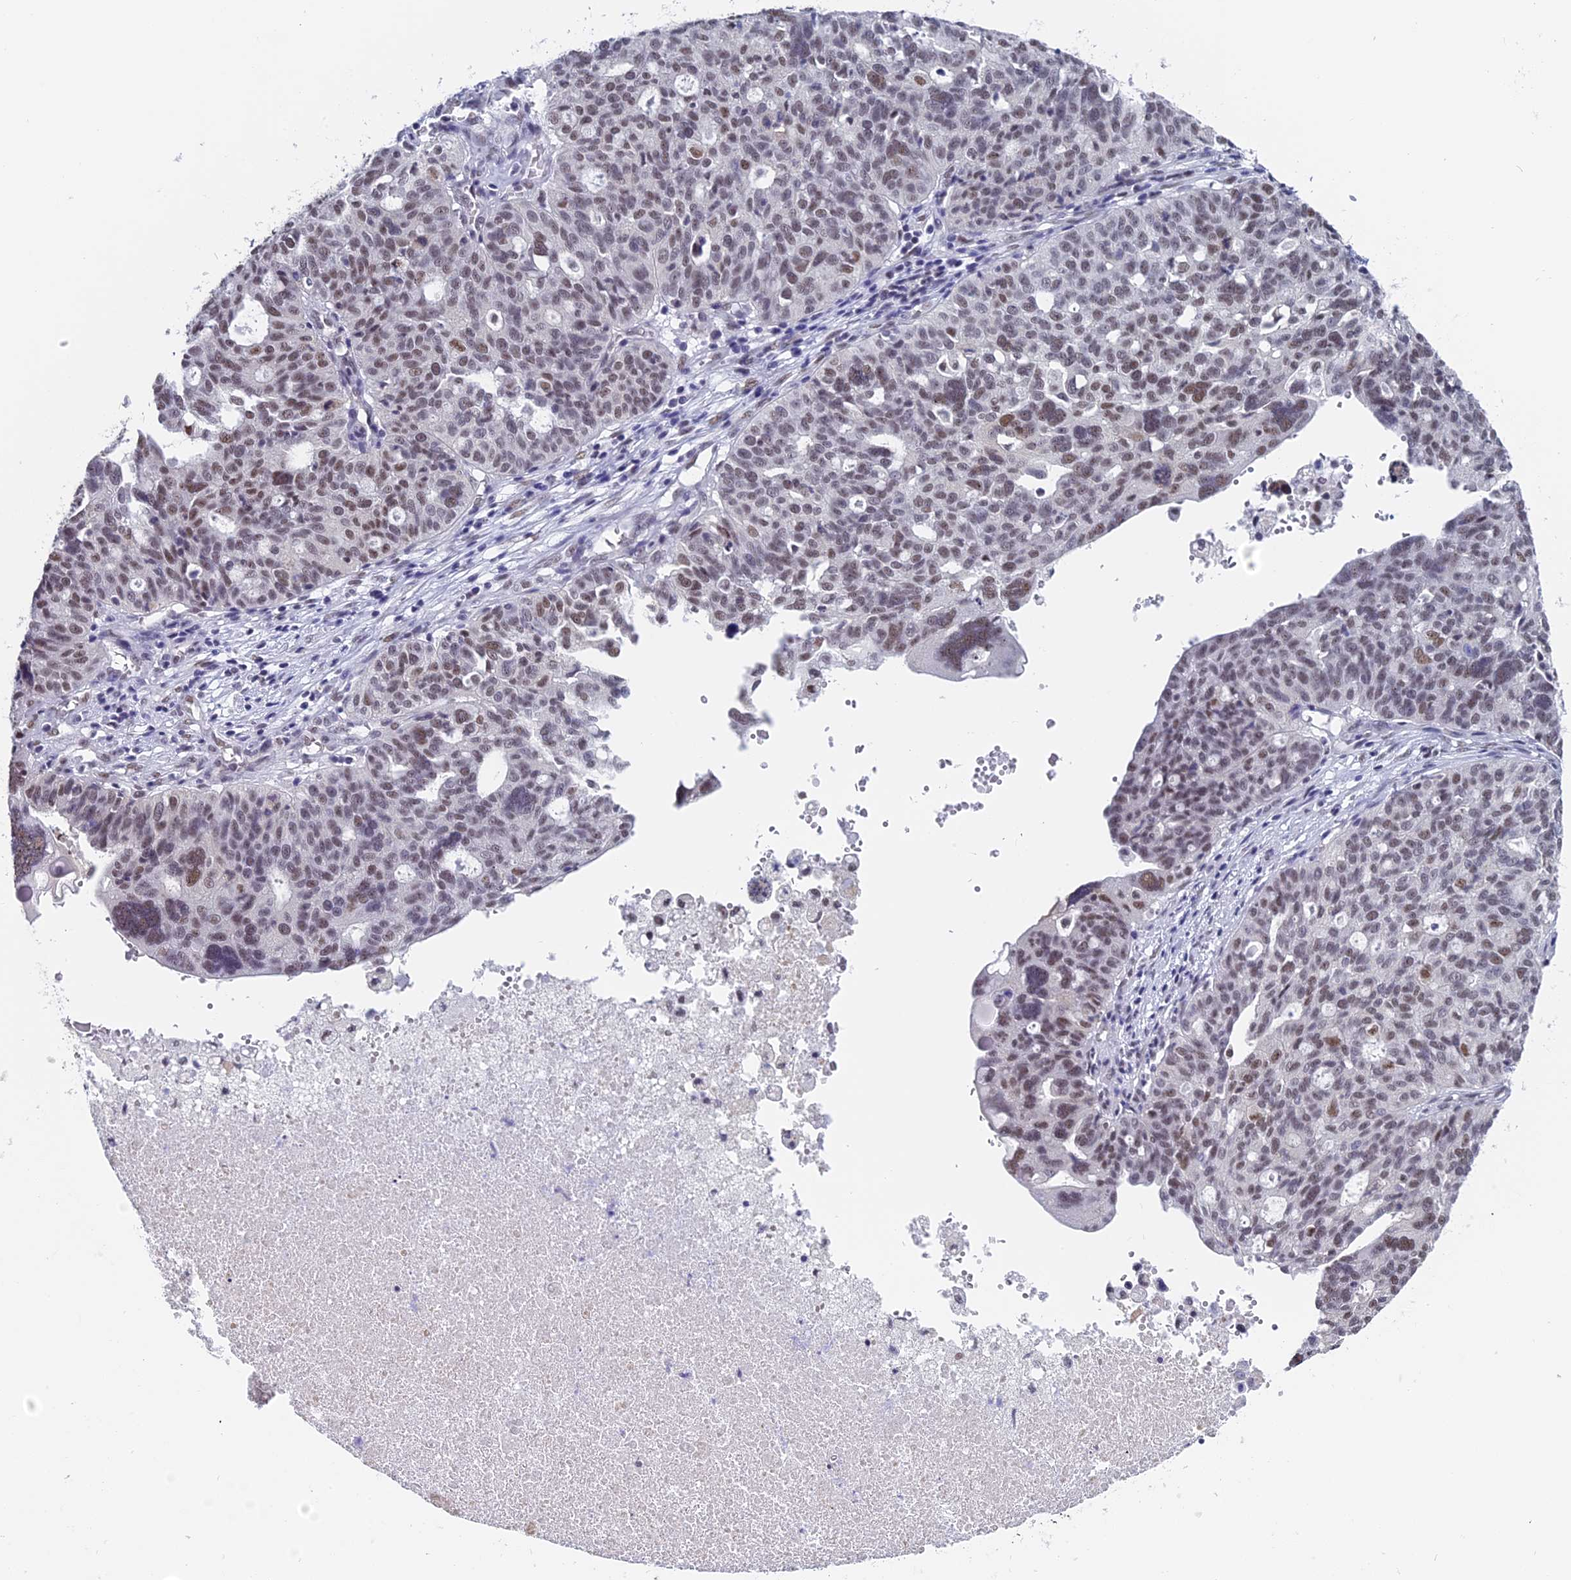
{"staining": {"intensity": "moderate", "quantity": "25%-75%", "location": "nuclear"}, "tissue": "ovarian cancer", "cell_type": "Tumor cells", "image_type": "cancer", "snomed": [{"axis": "morphology", "description": "Cystadenocarcinoma, serous, NOS"}, {"axis": "topography", "description": "Ovary"}], "caption": "A high-resolution micrograph shows immunohistochemistry (IHC) staining of ovarian serous cystadenocarcinoma, which displays moderate nuclear positivity in about 25%-75% of tumor cells.", "gene": "CD2BP2", "patient": {"sex": "female", "age": 59}}